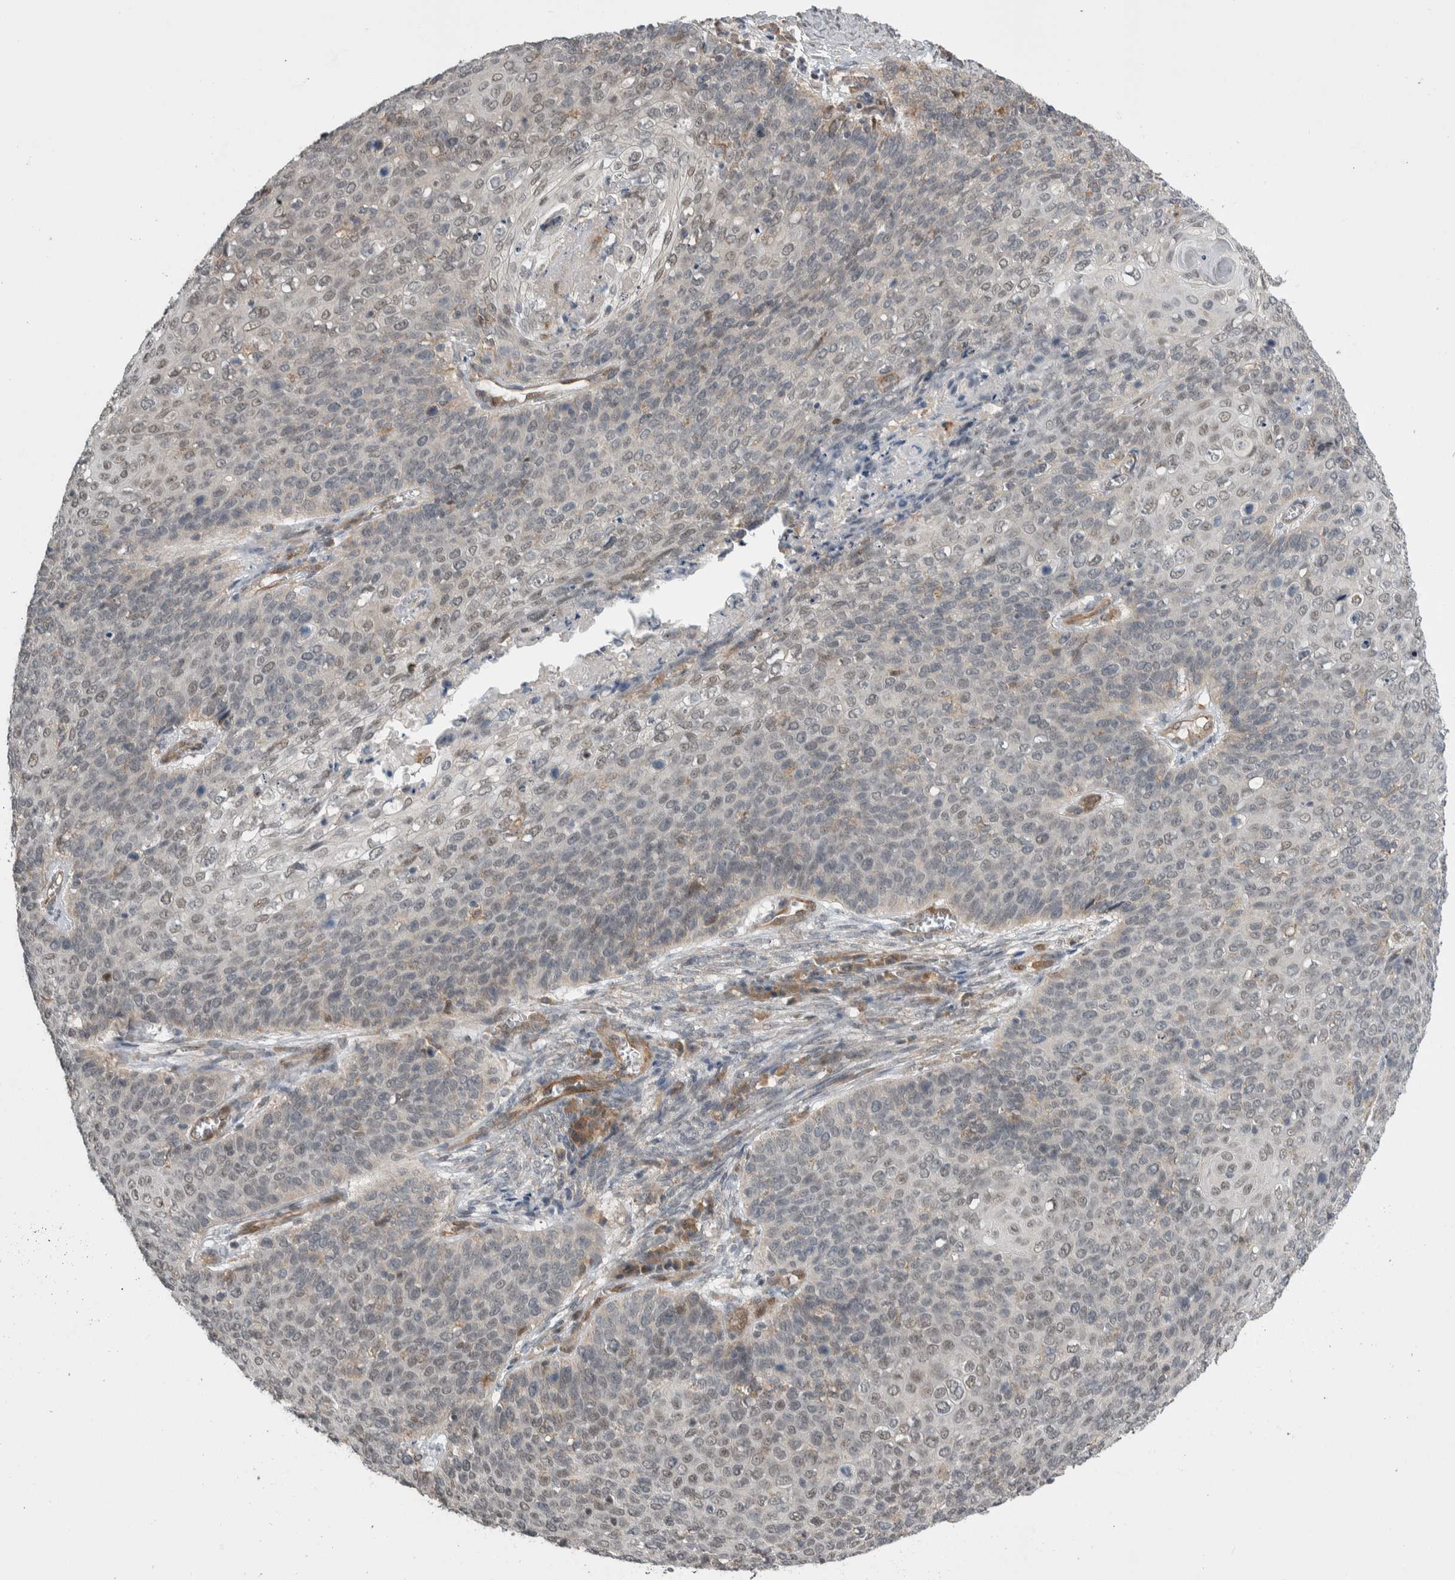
{"staining": {"intensity": "weak", "quantity": "<25%", "location": "nuclear"}, "tissue": "cervical cancer", "cell_type": "Tumor cells", "image_type": "cancer", "snomed": [{"axis": "morphology", "description": "Squamous cell carcinoma, NOS"}, {"axis": "topography", "description": "Cervix"}], "caption": "An image of human cervical cancer (squamous cell carcinoma) is negative for staining in tumor cells.", "gene": "PRDM4", "patient": {"sex": "female", "age": 39}}